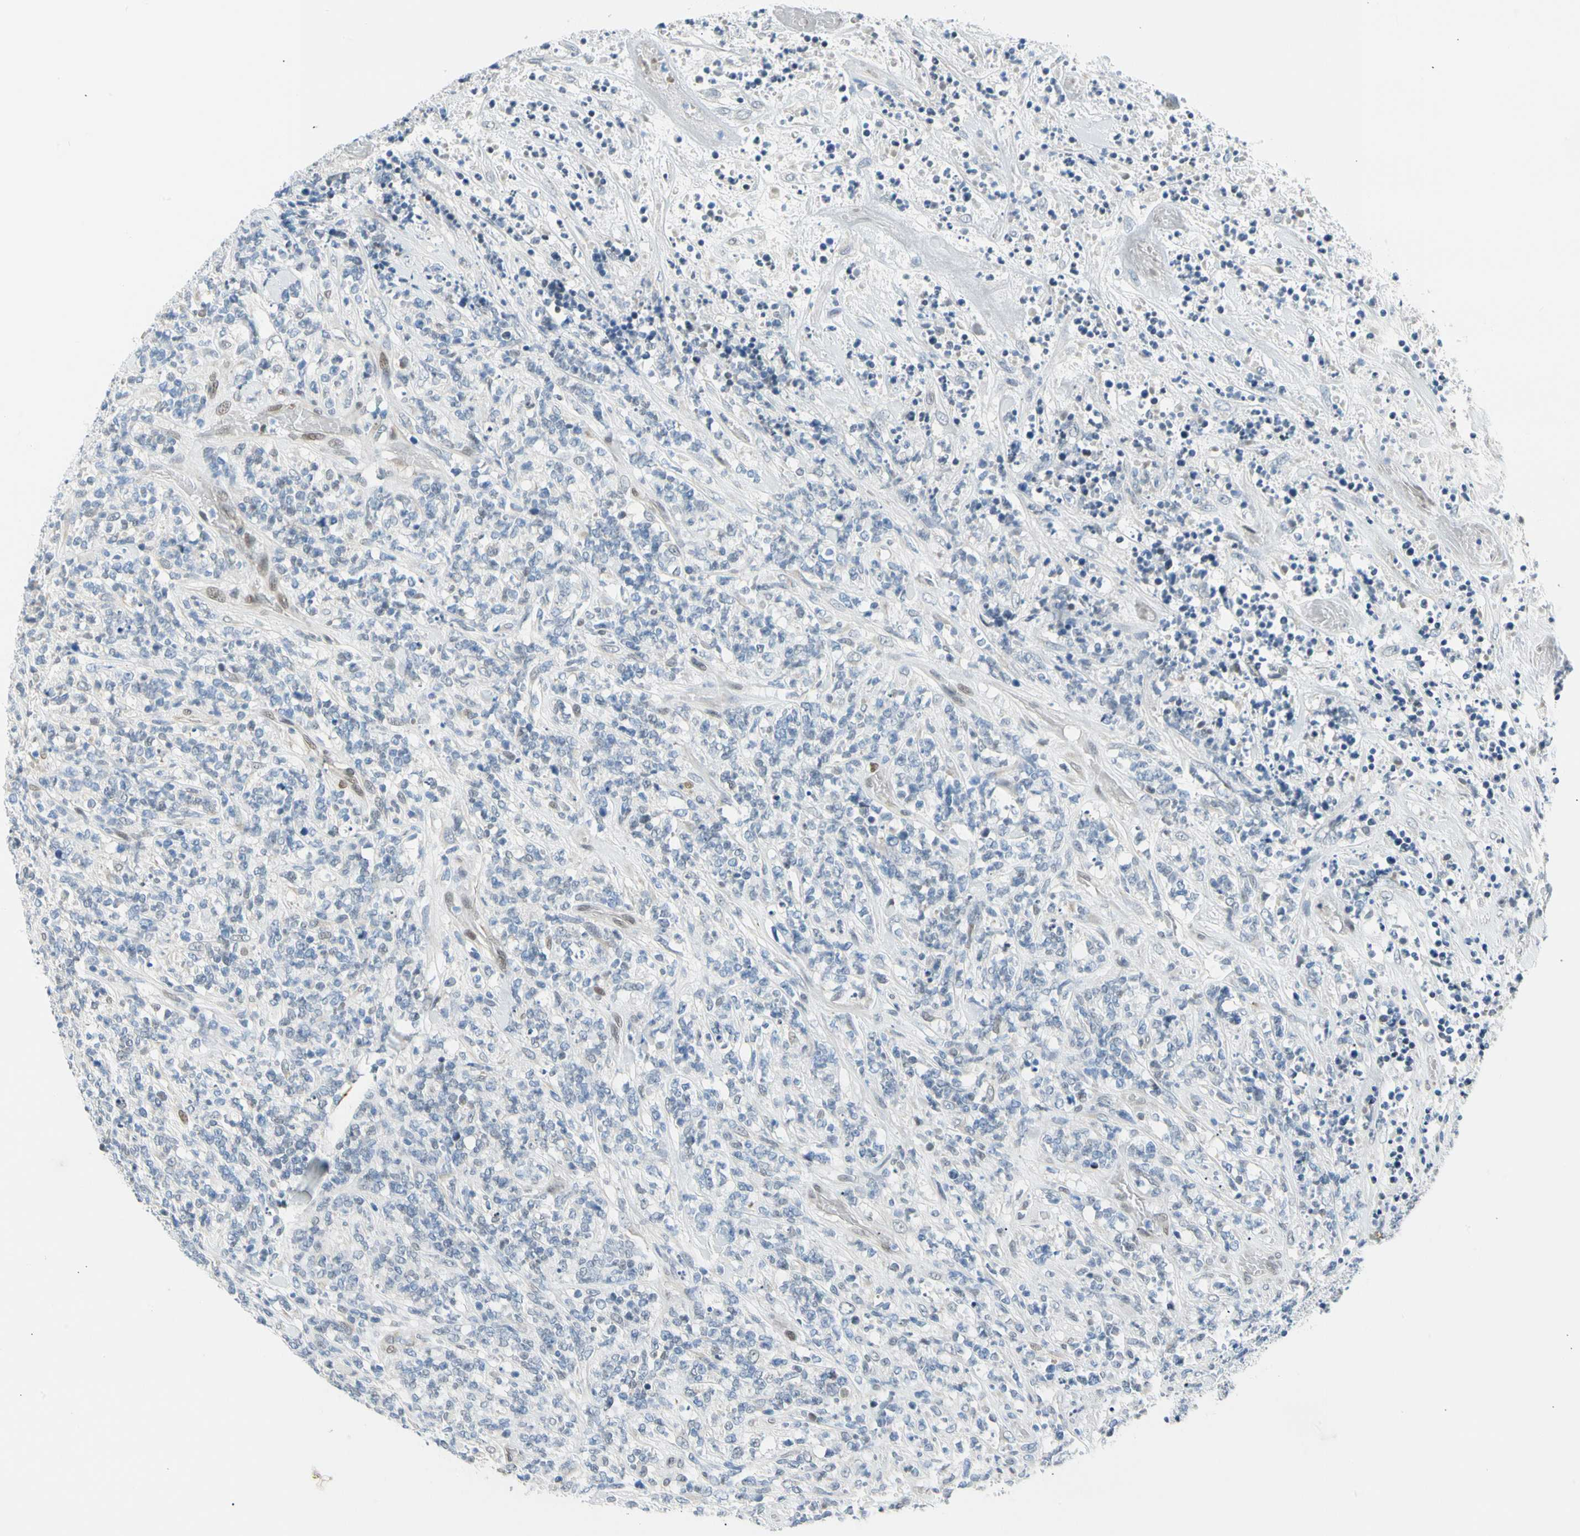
{"staining": {"intensity": "negative", "quantity": "none", "location": "none"}, "tissue": "lymphoma", "cell_type": "Tumor cells", "image_type": "cancer", "snomed": [{"axis": "morphology", "description": "Malignant lymphoma, non-Hodgkin's type, High grade"}, {"axis": "topography", "description": "Soft tissue"}], "caption": "DAB immunohistochemical staining of human malignant lymphoma, non-Hodgkin's type (high-grade) demonstrates no significant positivity in tumor cells.", "gene": "NFIA", "patient": {"sex": "male", "age": 18}}